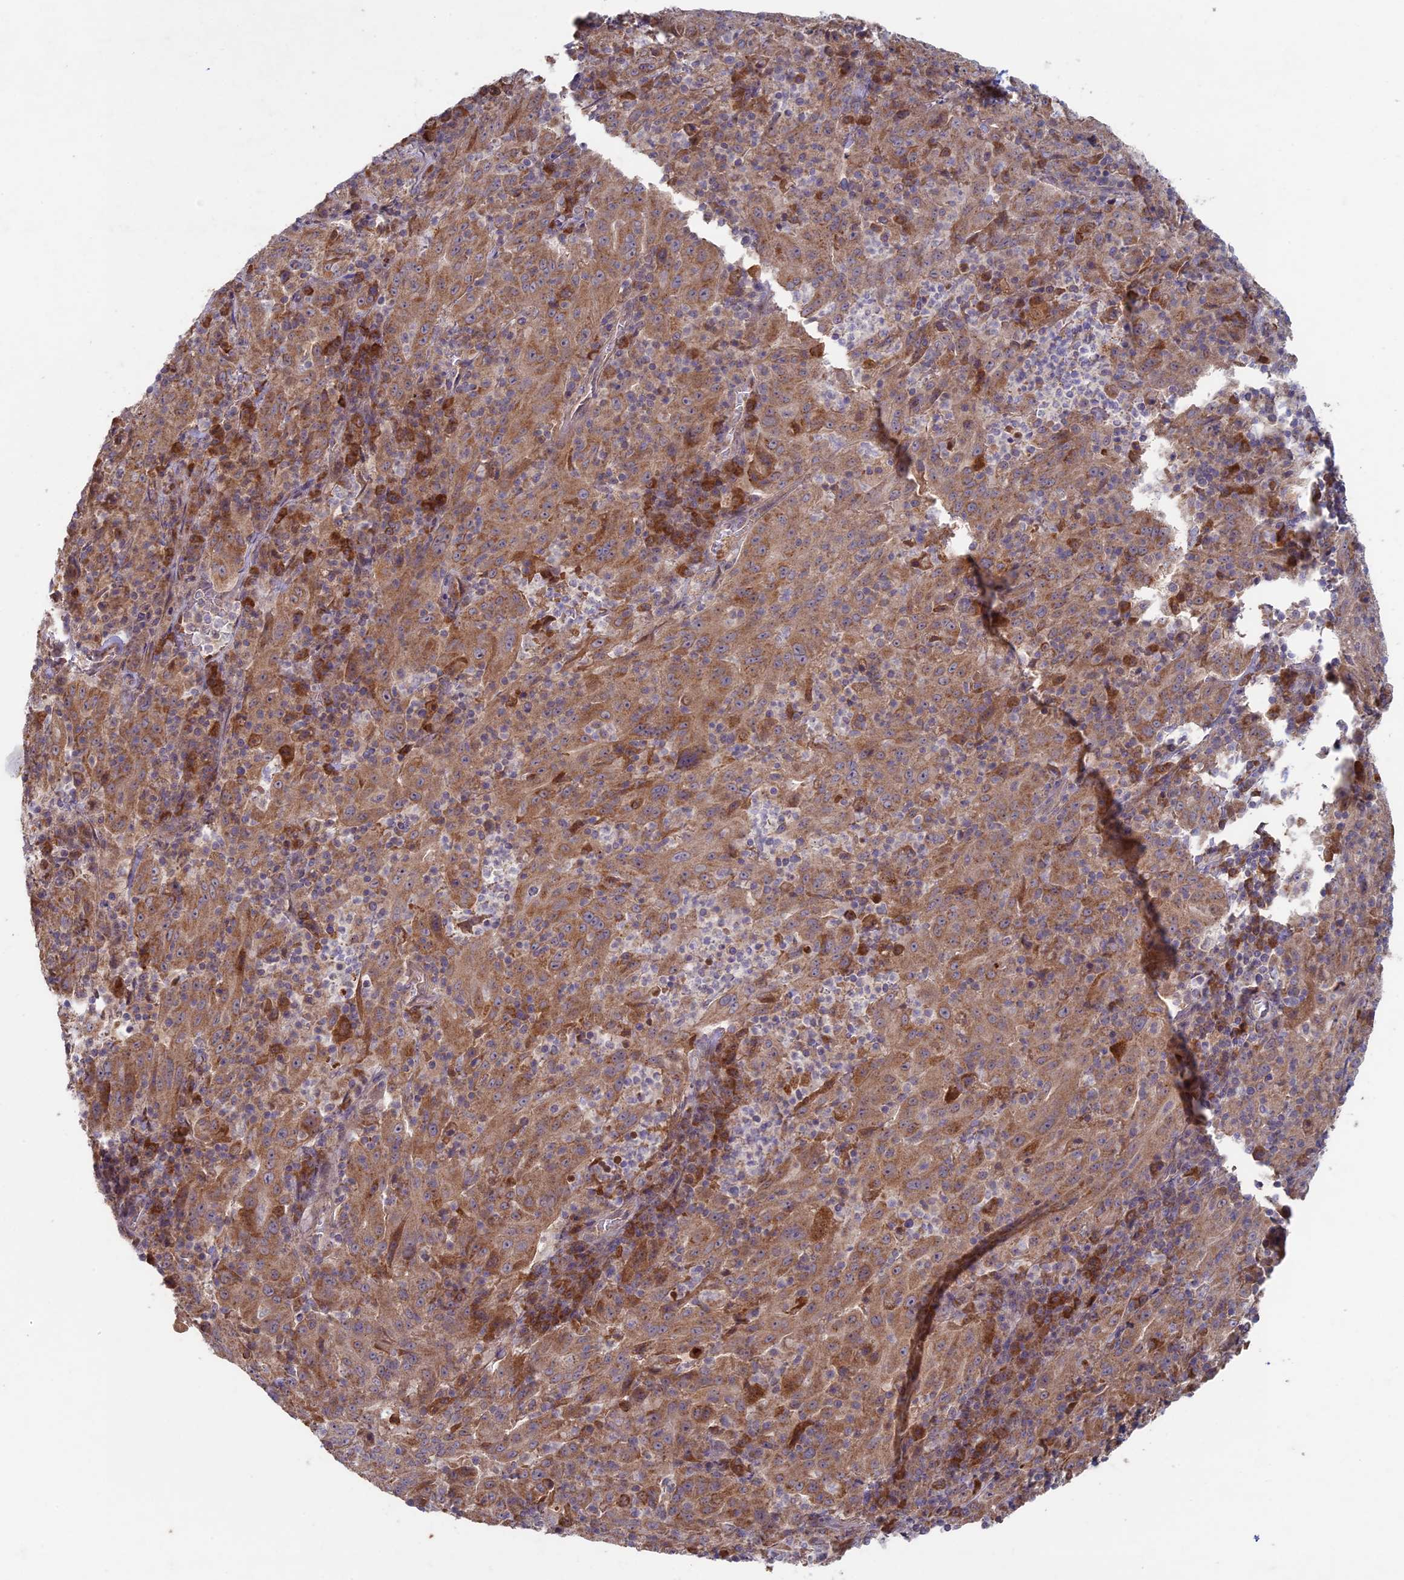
{"staining": {"intensity": "moderate", "quantity": ">75%", "location": "cytoplasmic/membranous"}, "tissue": "pancreatic cancer", "cell_type": "Tumor cells", "image_type": "cancer", "snomed": [{"axis": "morphology", "description": "Adenocarcinoma, NOS"}, {"axis": "topography", "description": "Pancreas"}], "caption": "This photomicrograph displays IHC staining of human pancreatic cancer, with medium moderate cytoplasmic/membranous expression in about >75% of tumor cells.", "gene": "RCCD1", "patient": {"sex": "male", "age": 63}}